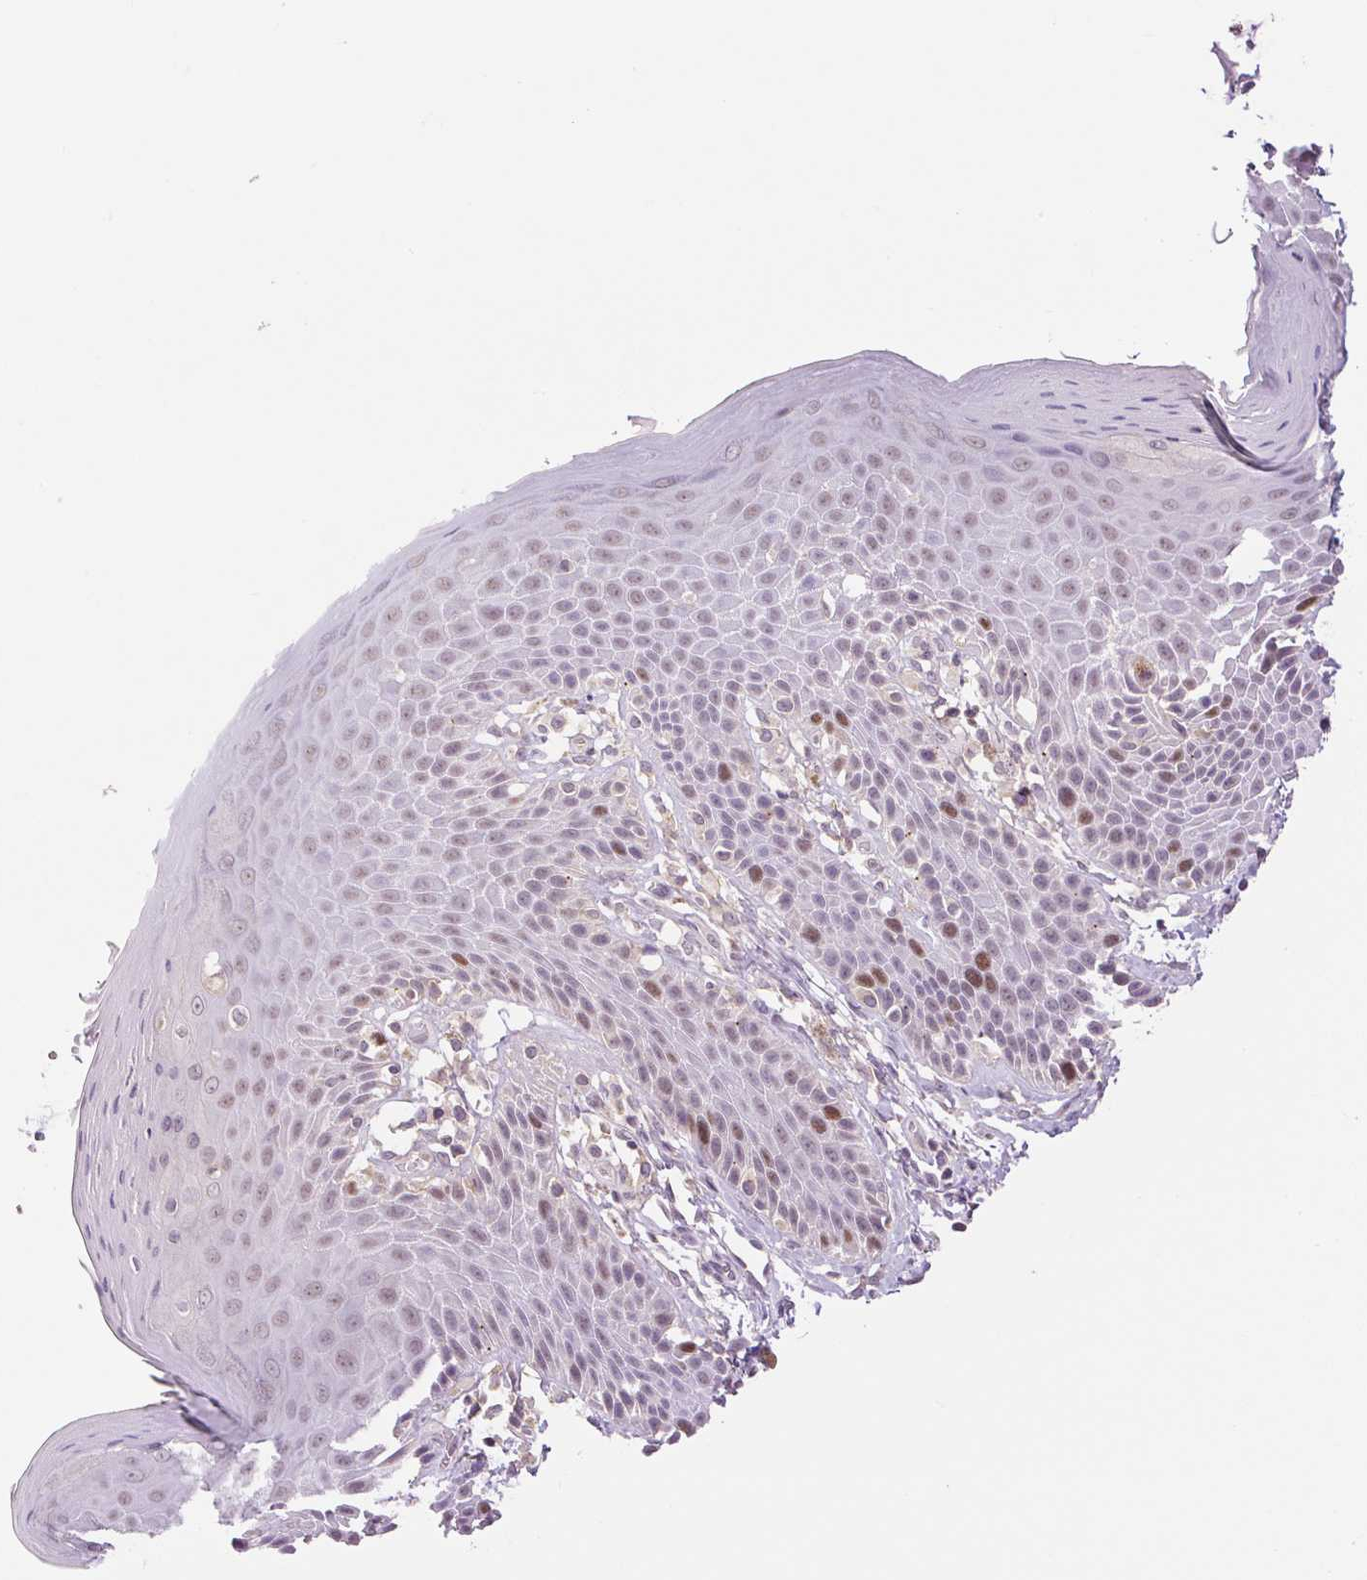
{"staining": {"intensity": "moderate", "quantity": "25%-75%", "location": "nuclear"}, "tissue": "skin", "cell_type": "Epidermal cells", "image_type": "normal", "snomed": [{"axis": "morphology", "description": "Normal tissue, NOS"}, {"axis": "topography", "description": "Peripheral nerve tissue"}], "caption": "A brown stain shows moderate nuclear expression of a protein in epidermal cells of normal human skin. (DAB = brown stain, brightfield microscopy at high magnification).", "gene": "RACGAP1", "patient": {"sex": "male", "age": 51}}